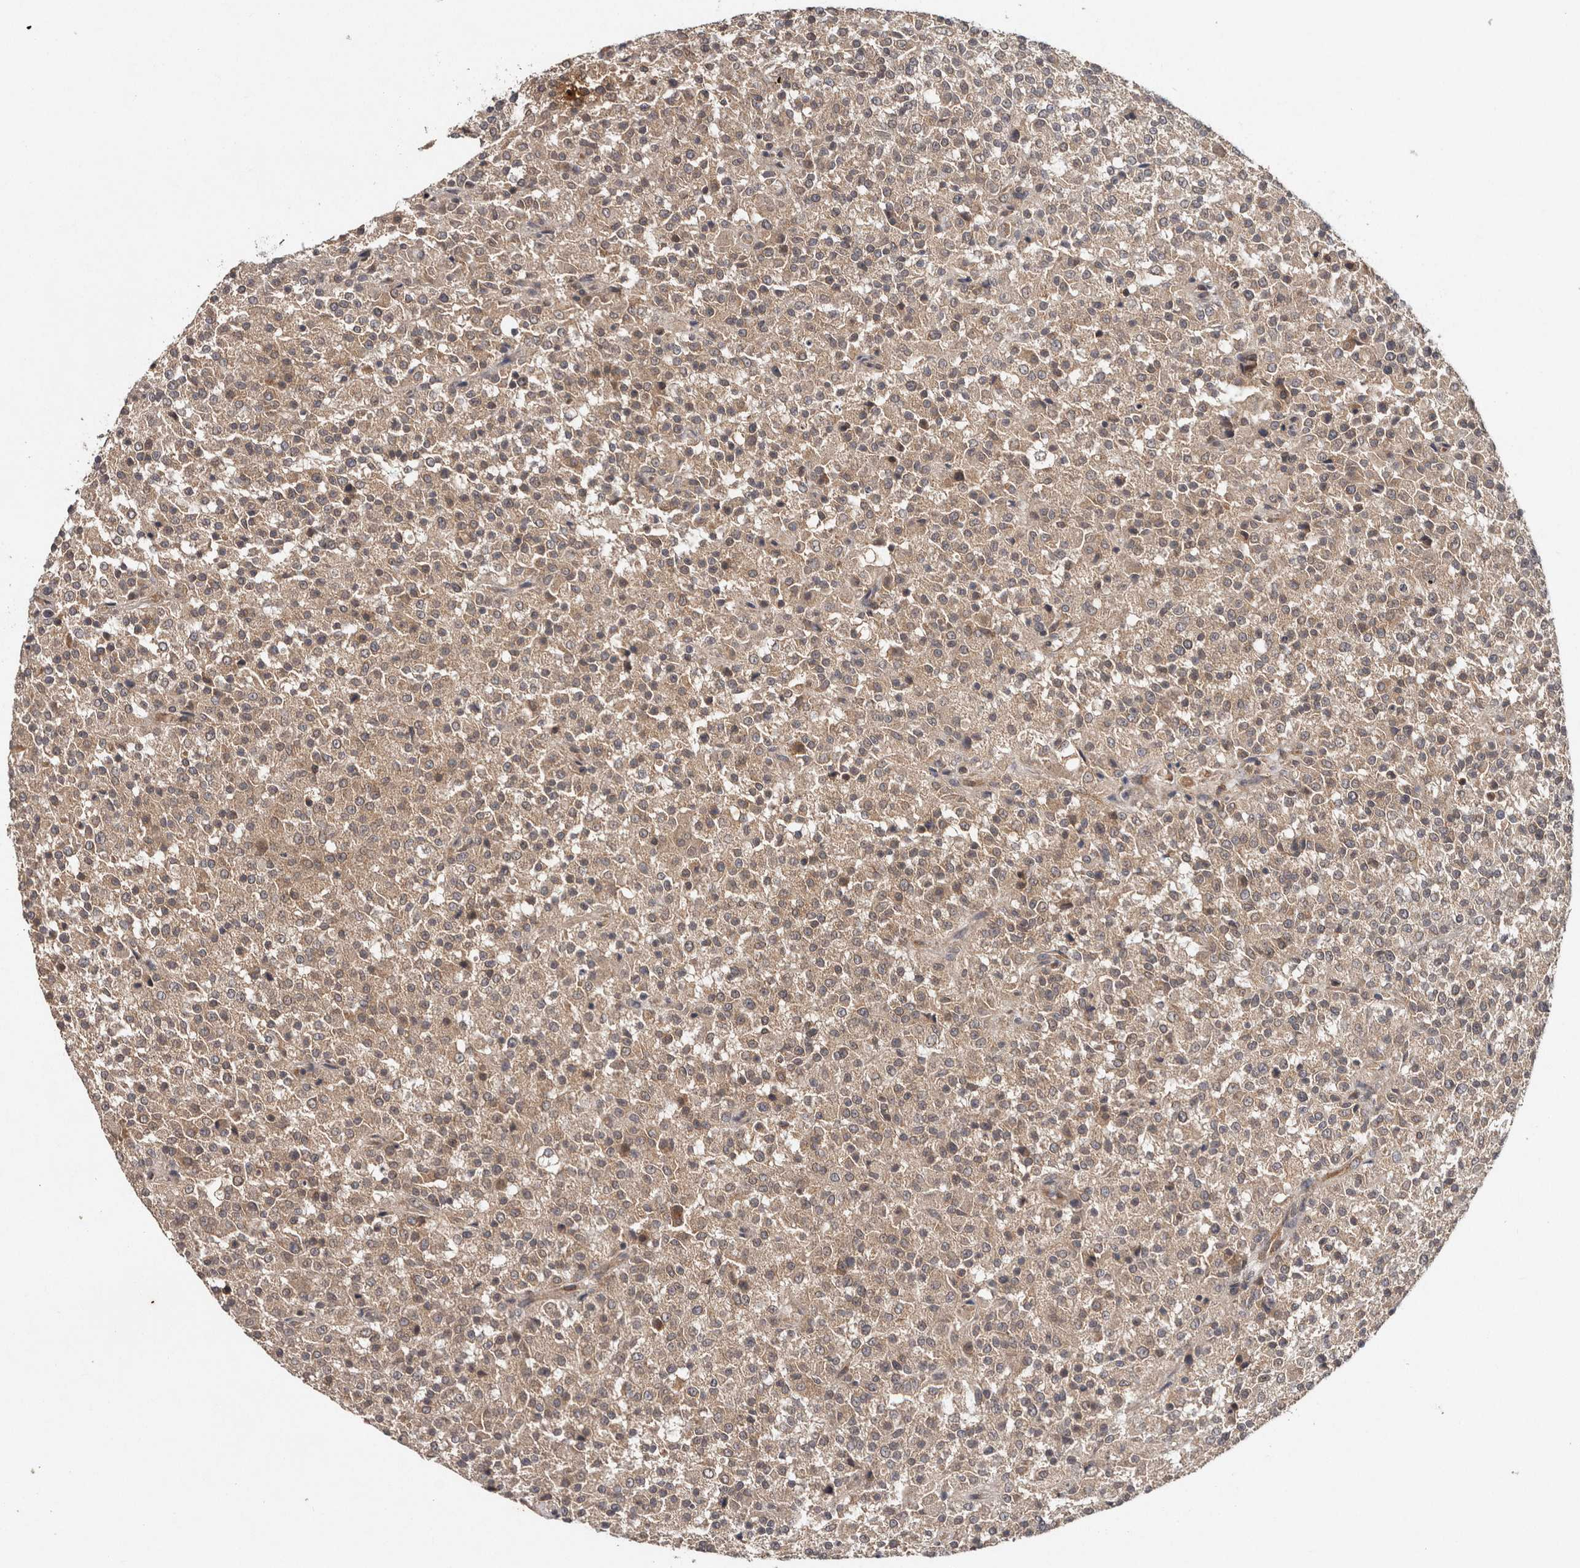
{"staining": {"intensity": "weak", "quantity": "<25%", "location": "cytoplasmic/membranous"}, "tissue": "testis cancer", "cell_type": "Tumor cells", "image_type": "cancer", "snomed": [{"axis": "morphology", "description": "Seminoma, NOS"}, {"axis": "topography", "description": "Testis"}], "caption": "Tumor cells show no significant protein positivity in seminoma (testis). The staining is performed using DAB brown chromogen with nuclei counter-stained in using hematoxylin.", "gene": "HMOX2", "patient": {"sex": "male", "age": 59}}